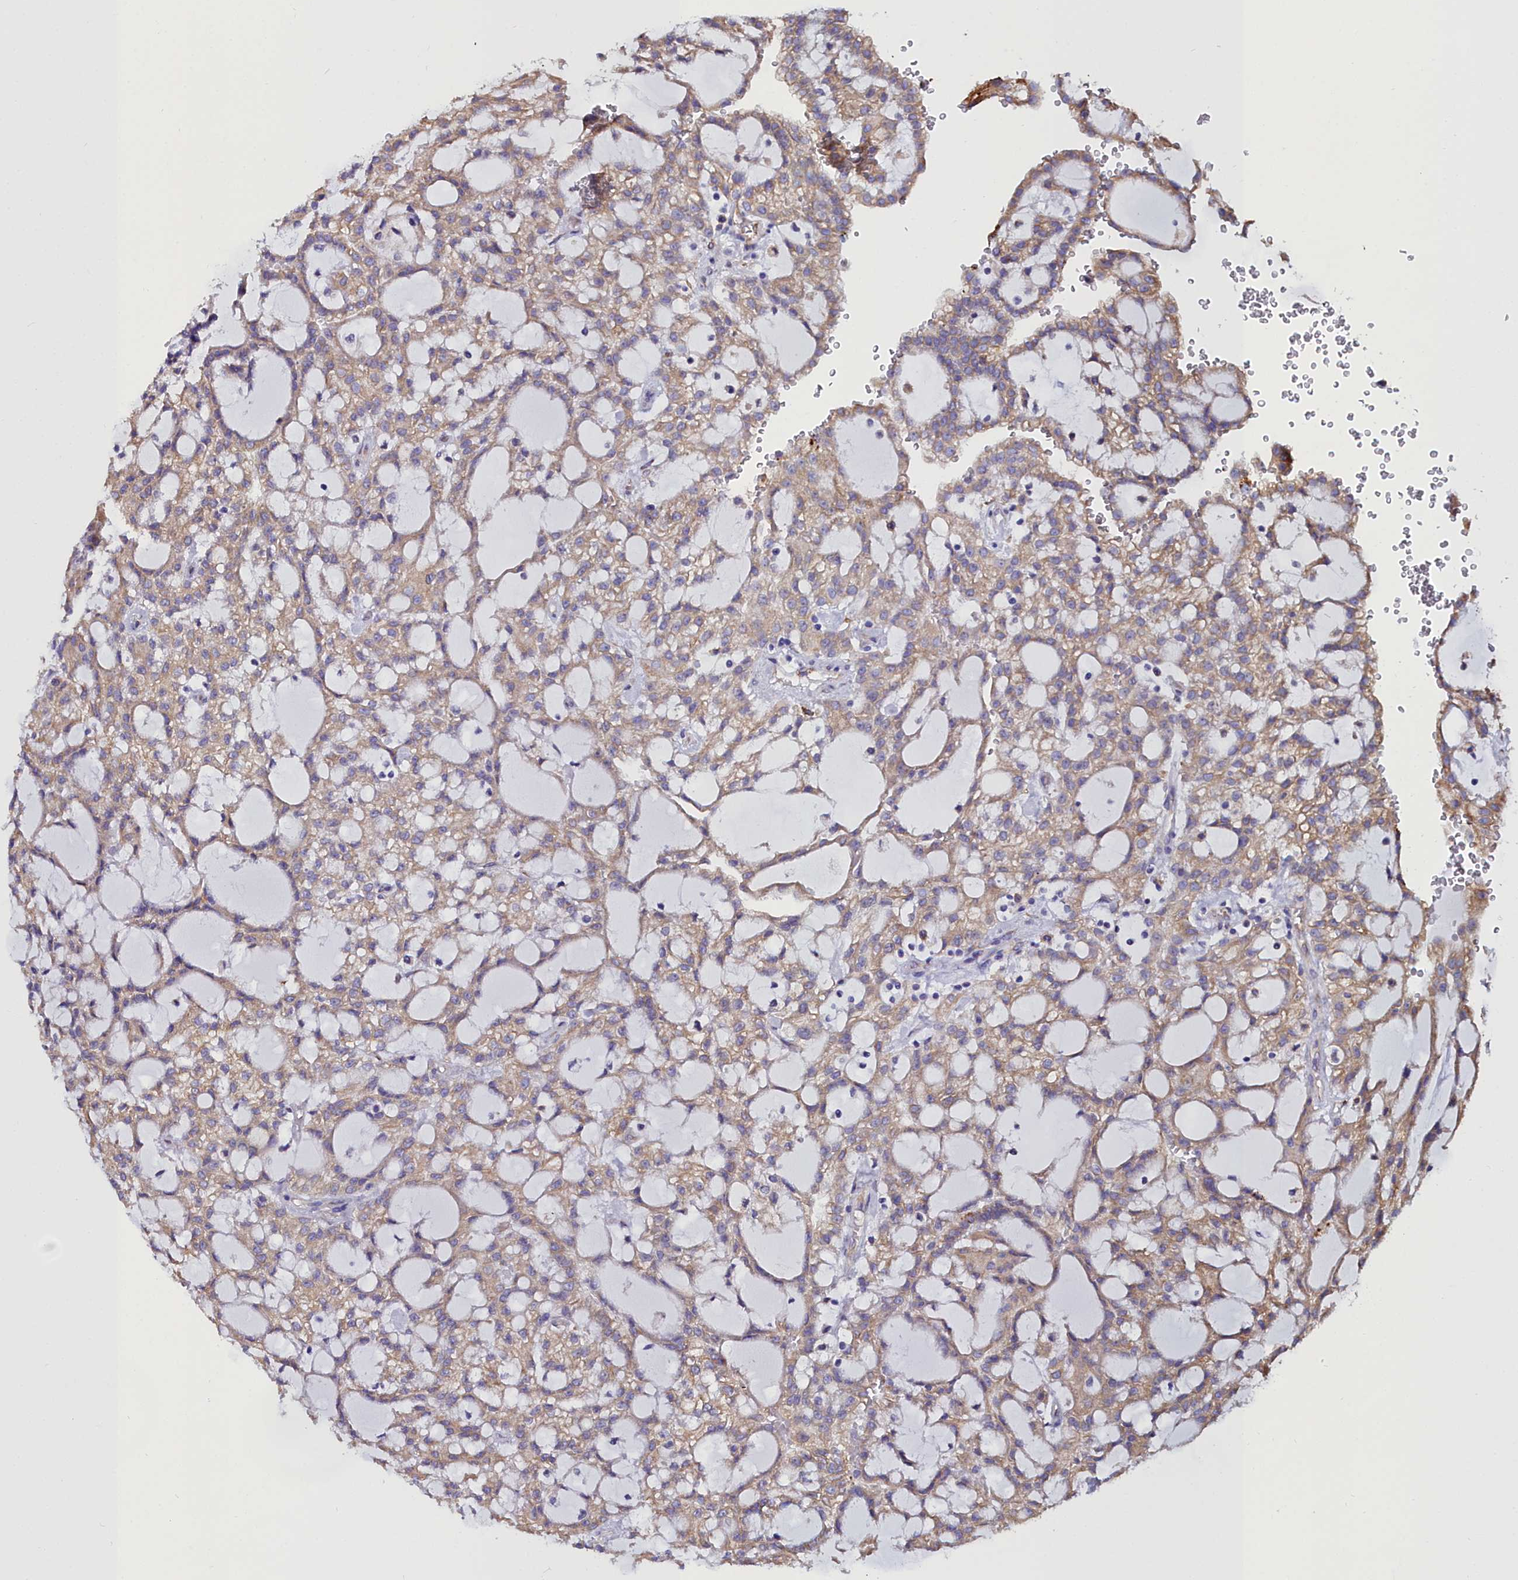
{"staining": {"intensity": "moderate", "quantity": ">75%", "location": "cytoplasmic/membranous"}, "tissue": "renal cancer", "cell_type": "Tumor cells", "image_type": "cancer", "snomed": [{"axis": "morphology", "description": "Adenocarcinoma, NOS"}, {"axis": "topography", "description": "Kidney"}], "caption": "DAB (3,3'-diaminobenzidine) immunohistochemical staining of human renal adenocarcinoma reveals moderate cytoplasmic/membranous protein staining in about >75% of tumor cells.", "gene": "TXNDC5", "patient": {"sex": "male", "age": 63}}